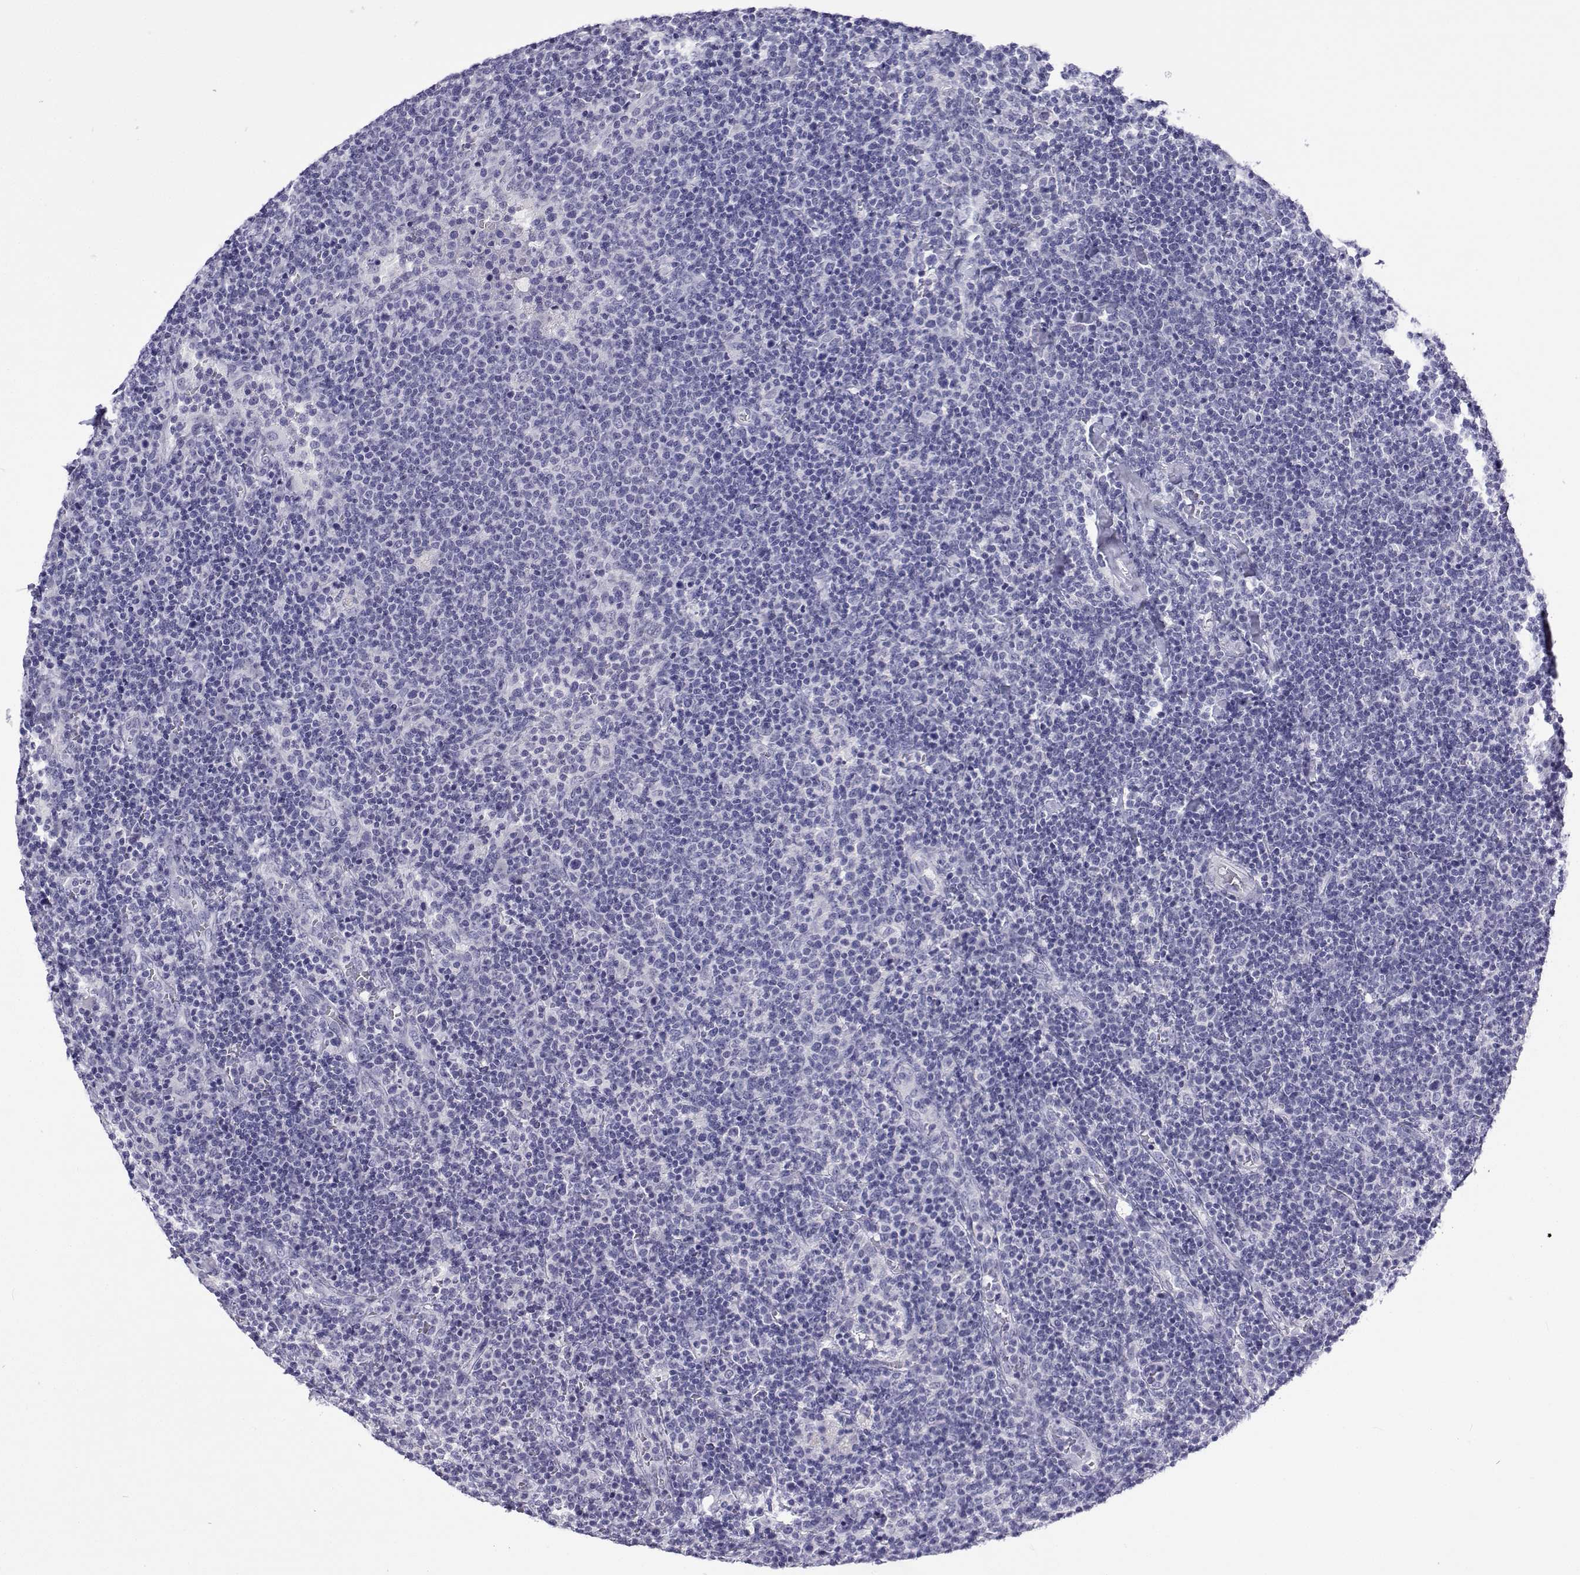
{"staining": {"intensity": "negative", "quantity": "none", "location": "none"}, "tissue": "lymphoma", "cell_type": "Tumor cells", "image_type": "cancer", "snomed": [{"axis": "morphology", "description": "Malignant lymphoma, non-Hodgkin's type, High grade"}, {"axis": "topography", "description": "Lymph node"}], "caption": "Immunohistochemical staining of lymphoma demonstrates no significant staining in tumor cells. (DAB (3,3'-diaminobenzidine) IHC with hematoxylin counter stain).", "gene": "ACTL7A", "patient": {"sex": "male", "age": 61}}